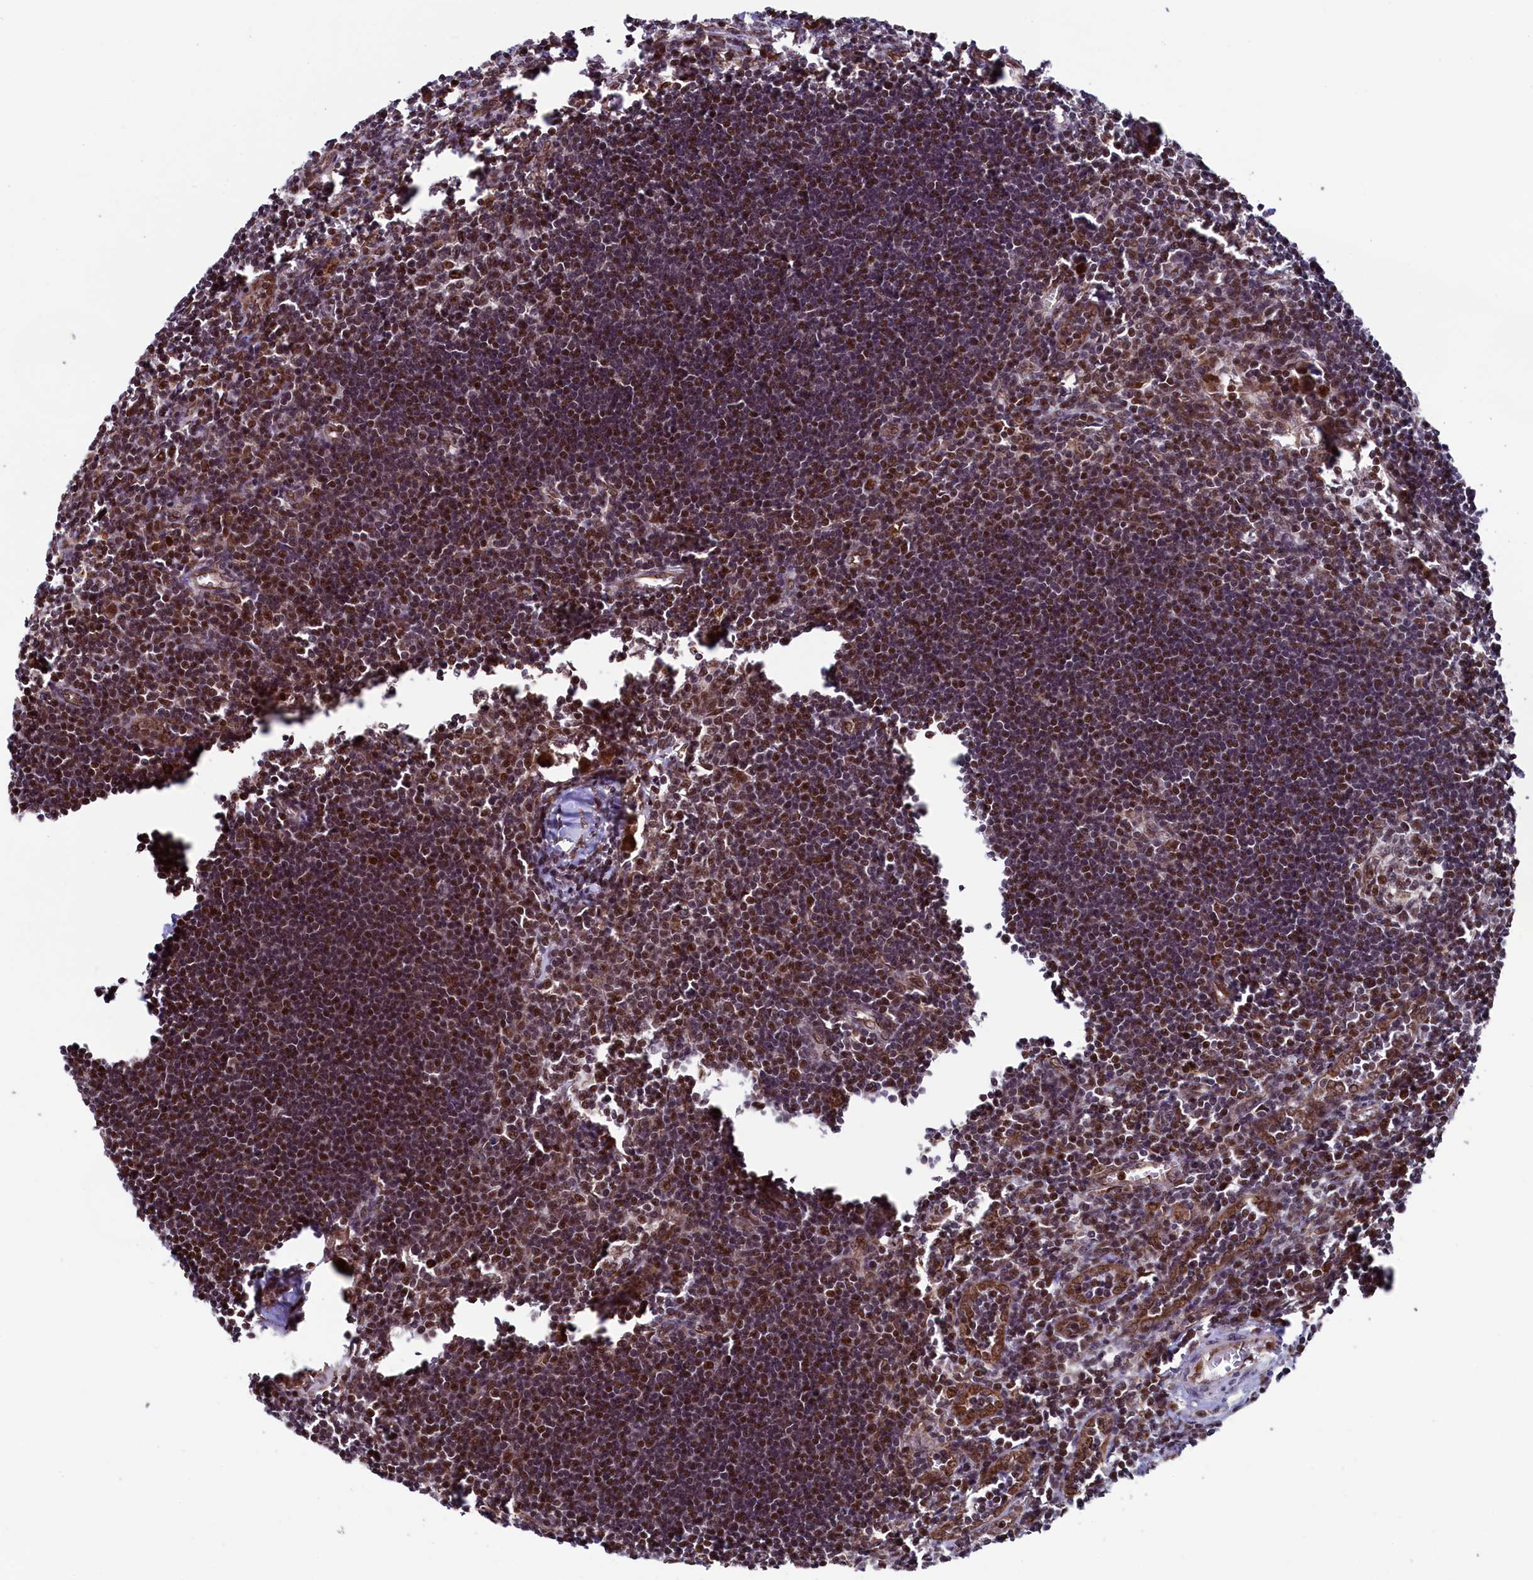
{"staining": {"intensity": "moderate", "quantity": "25%-75%", "location": "nuclear"}, "tissue": "lymph node", "cell_type": "Germinal center cells", "image_type": "normal", "snomed": [{"axis": "morphology", "description": "Normal tissue, NOS"}, {"axis": "morphology", "description": "Malignant melanoma, Metastatic site"}, {"axis": "topography", "description": "Lymph node"}], "caption": "Immunohistochemistry histopathology image of unremarkable lymph node stained for a protein (brown), which exhibits medium levels of moderate nuclear staining in approximately 25%-75% of germinal center cells.", "gene": "LEO1", "patient": {"sex": "male", "age": 41}}